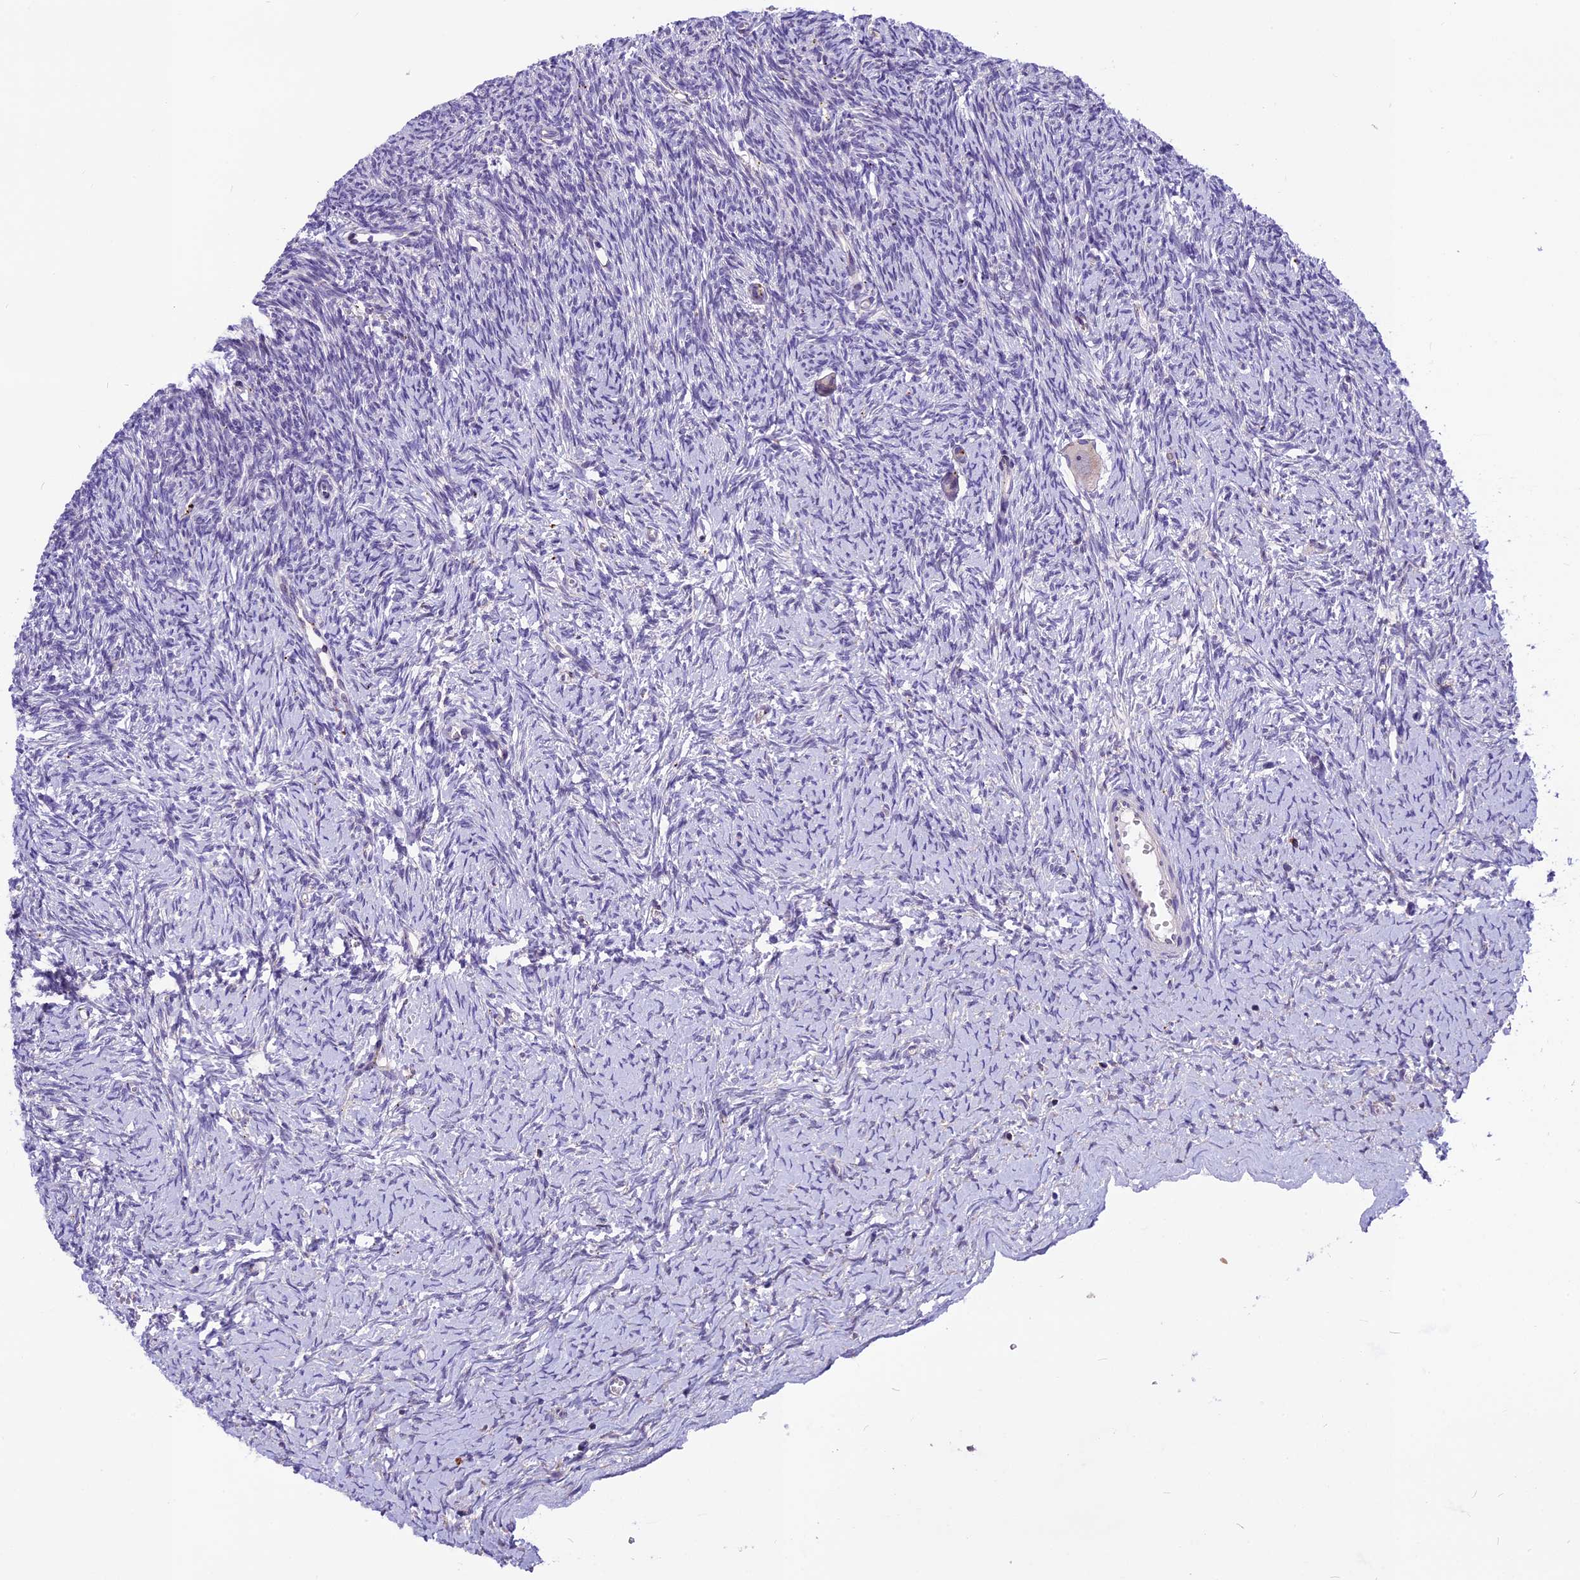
{"staining": {"intensity": "weak", "quantity": "<25%", "location": "cytoplasmic/membranous"}, "tissue": "ovary", "cell_type": "Follicle cells", "image_type": "normal", "snomed": [{"axis": "morphology", "description": "Normal tissue, NOS"}, {"axis": "topography", "description": "Ovary"}], "caption": "IHC histopathology image of normal ovary: human ovary stained with DAB (3,3'-diaminobenzidine) demonstrates no significant protein positivity in follicle cells.", "gene": "THRSP", "patient": {"sex": "female", "age": 39}}